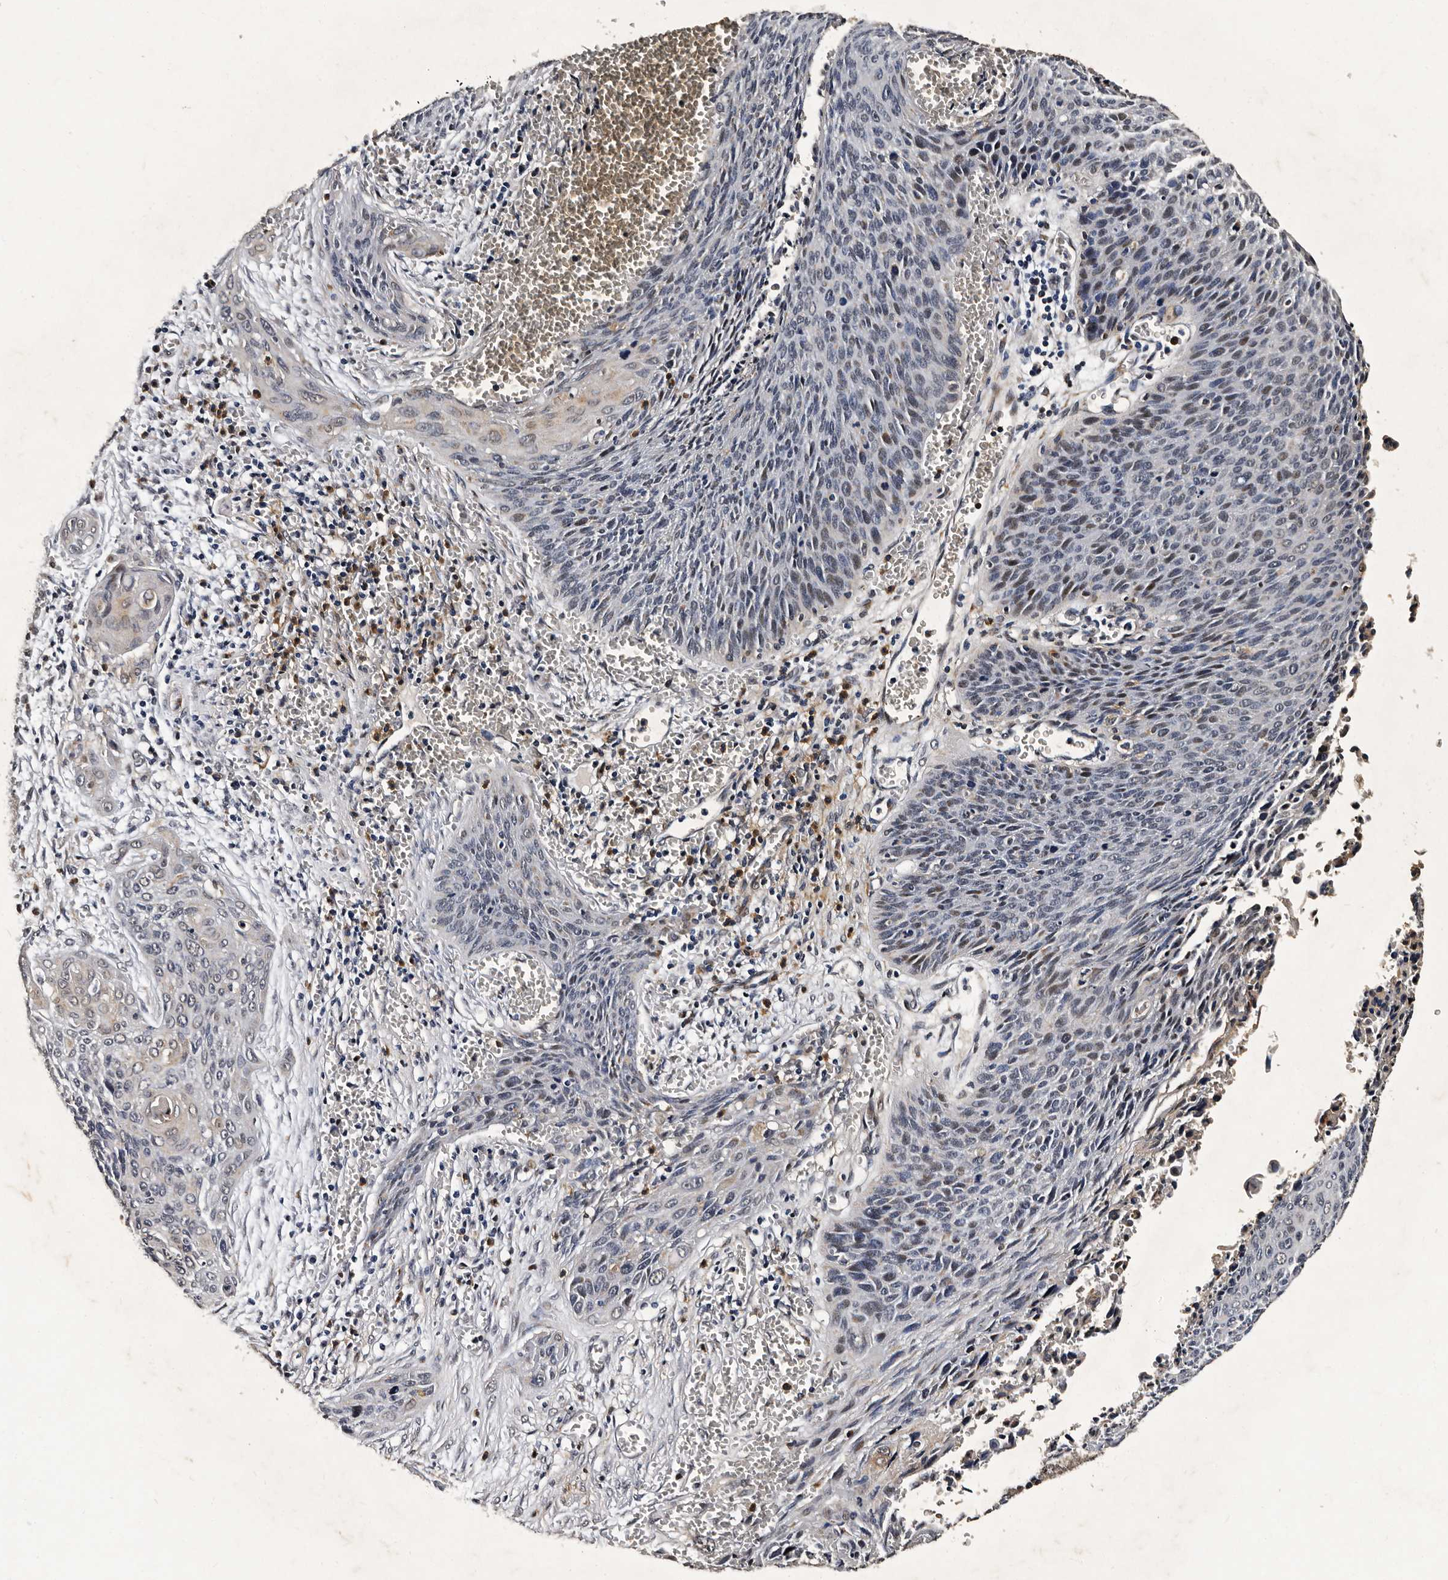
{"staining": {"intensity": "moderate", "quantity": "<25%", "location": "nuclear"}, "tissue": "cervical cancer", "cell_type": "Tumor cells", "image_type": "cancer", "snomed": [{"axis": "morphology", "description": "Squamous cell carcinoma, NOS"}, {"axis": "topography", "description": "Cervix"}], "caption": "Immunohistochemical staining of human cervical cancer exhibits low levels of moderate nuclear positivity in approximately <25% of tumor cells. (IHC, brightfield microscopy, high magnification).", "gene": "CPNE3", "patient": {"sex": "female", "age": 55}}